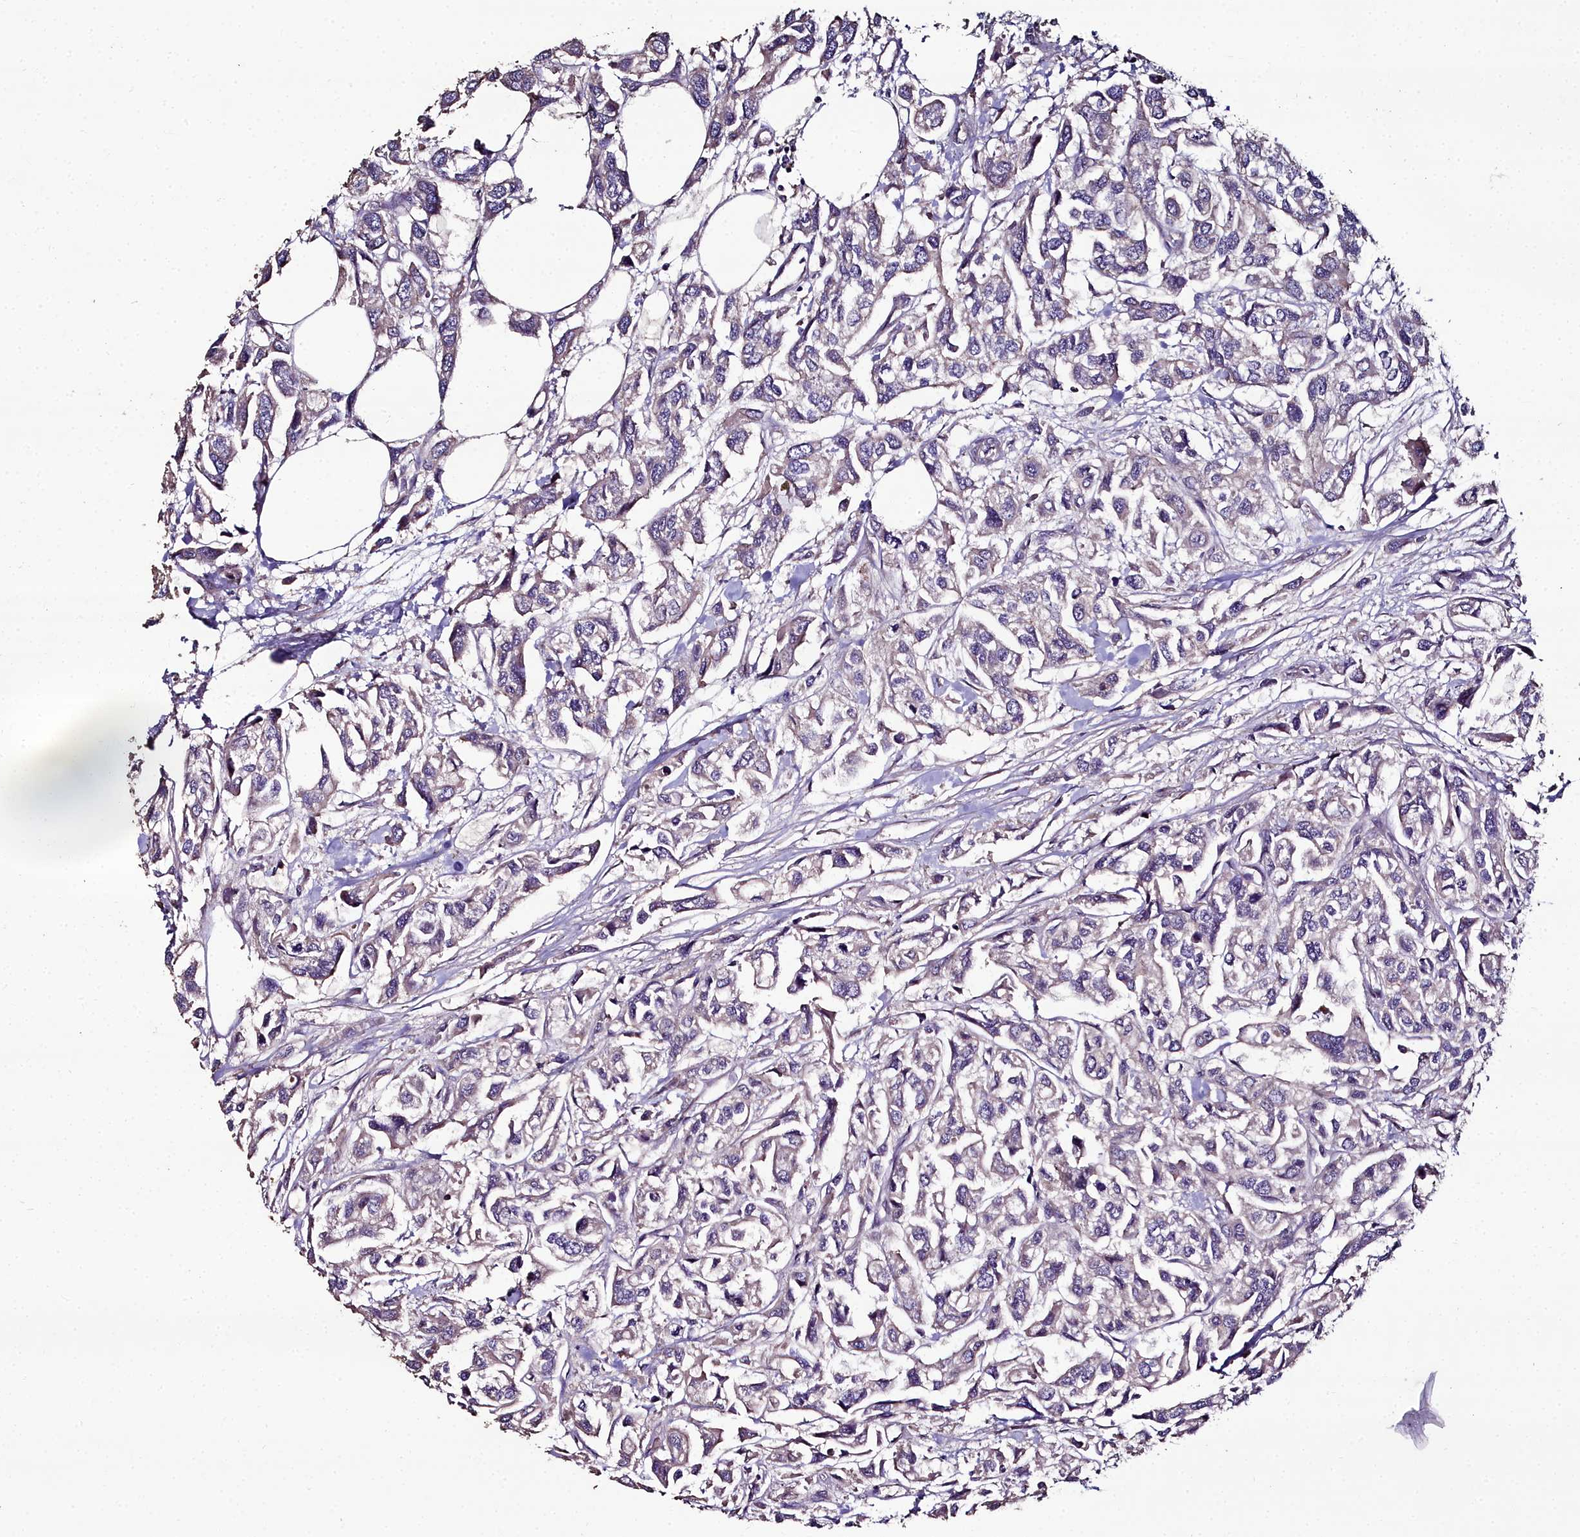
{"staining": {"intensity": "negative", "quantity": "none", "location": "none"}, "tissue": "urothelial cancer", "cell_type": "Tumor cells", "image_type": "cancer", "snomed": [{"axis": "morphology", "description": "Urothelial carcinoma, High grade"}, {"axis": "topography", "description": "Urinary bladder"}], "caption": "There is no significant positivity in tumor cells of urothelial cancer. (IHC, brightfield microscopy, high magnification).", "gene": "NT5M", "patient": {"sex": "male", "age": 67}}